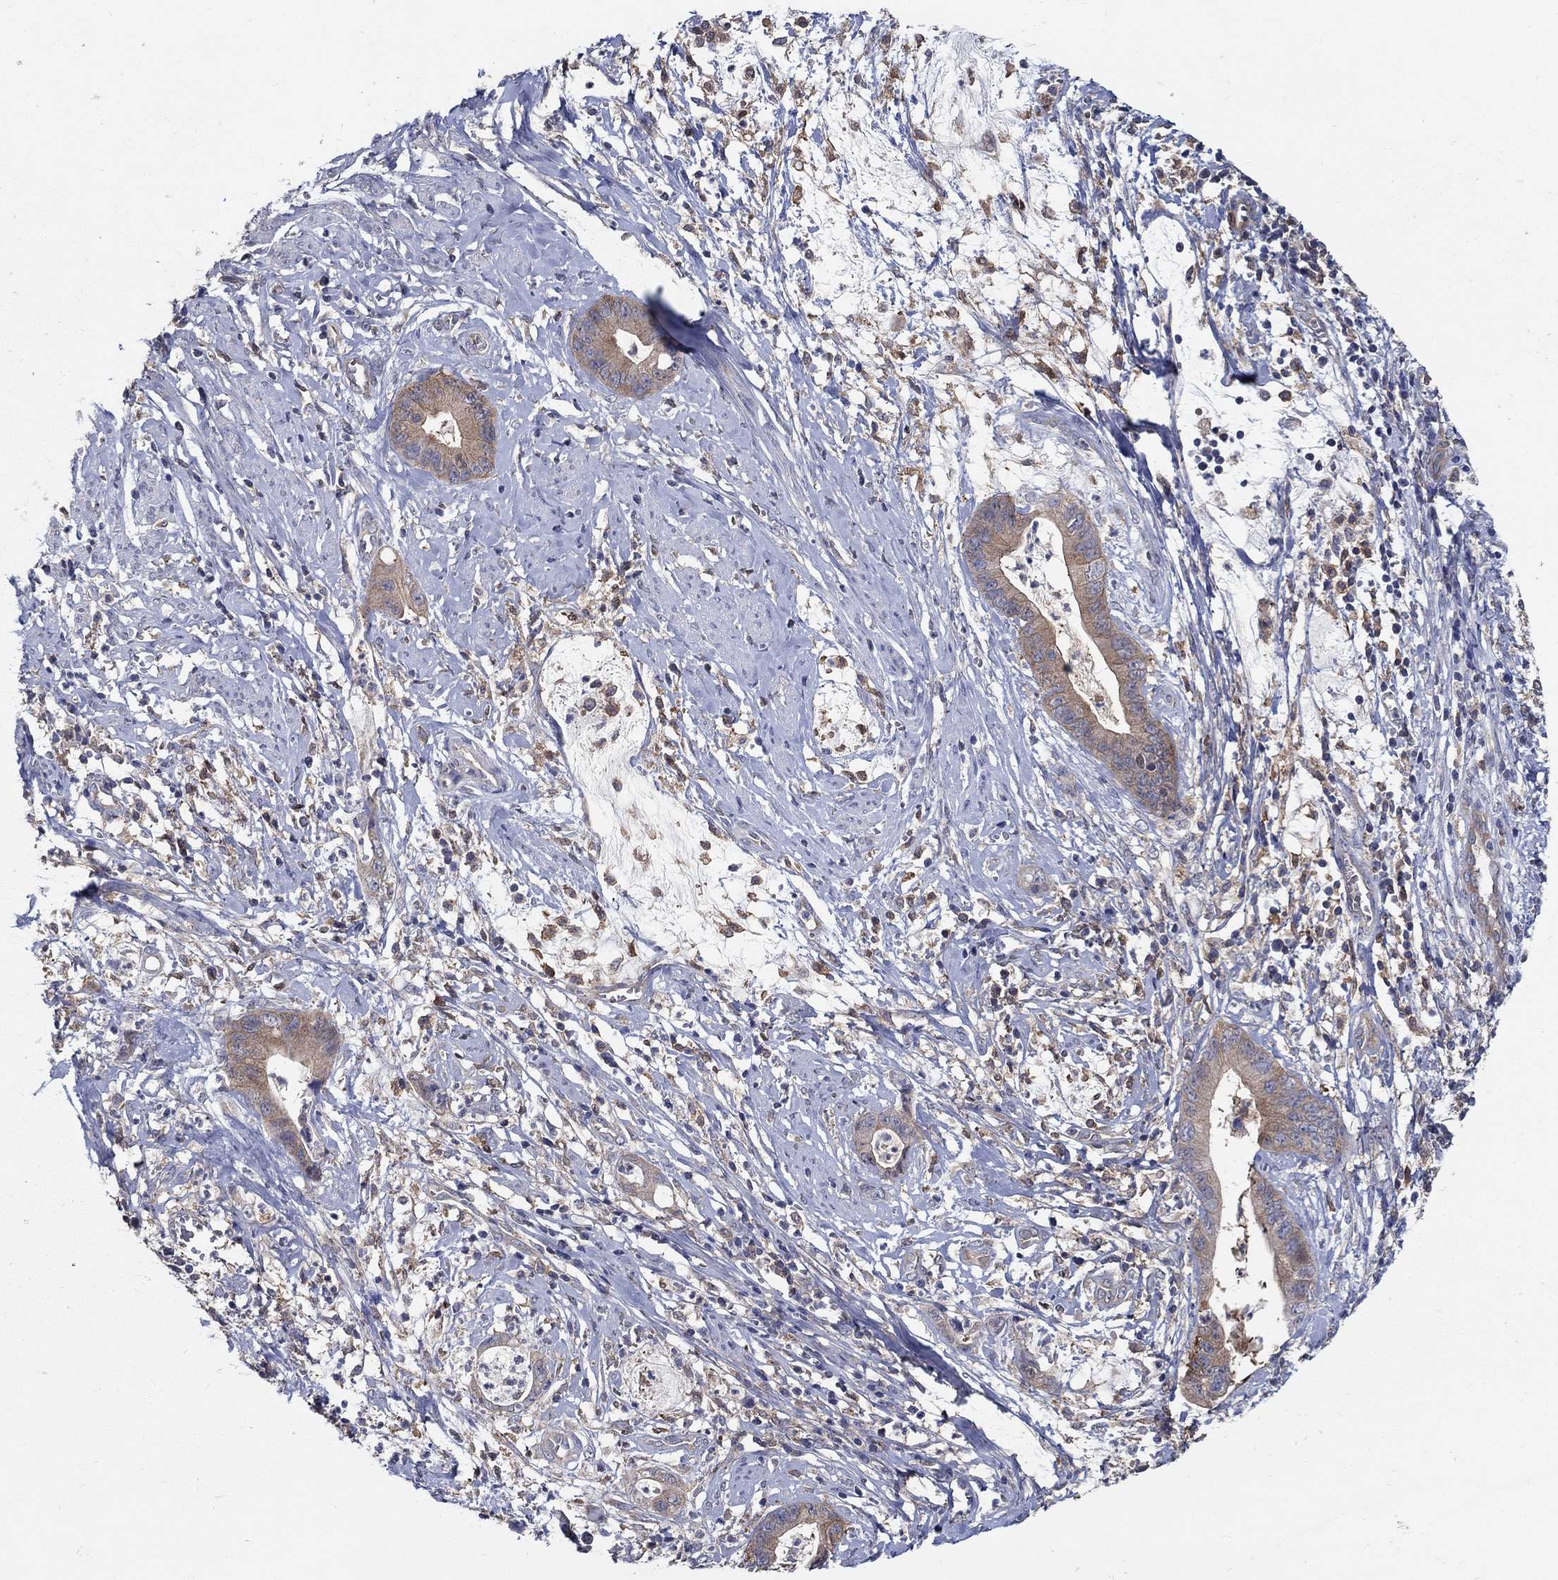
{"staining": {"intensity": "moderate", "quantity": "<25%", "location": "cytoplasmic/membranous"}, "tissue": "cervical cancer", "cell_type": "Tumor cells", "image_type": "cancer", "snomed": [{"axis": "morphology", "description": "Adenocarcinoma, NOS"}, {"axis": "topography", "description": "Cervix"}], "caption": "This micrograph exhibits IHC staining of cervical cancer, with low moderate cytoplasmic/membranous staining in approximately <25% of tumor cells.", "gene": "MTHFR", "patient": {"sex": "female", "age": 44}}